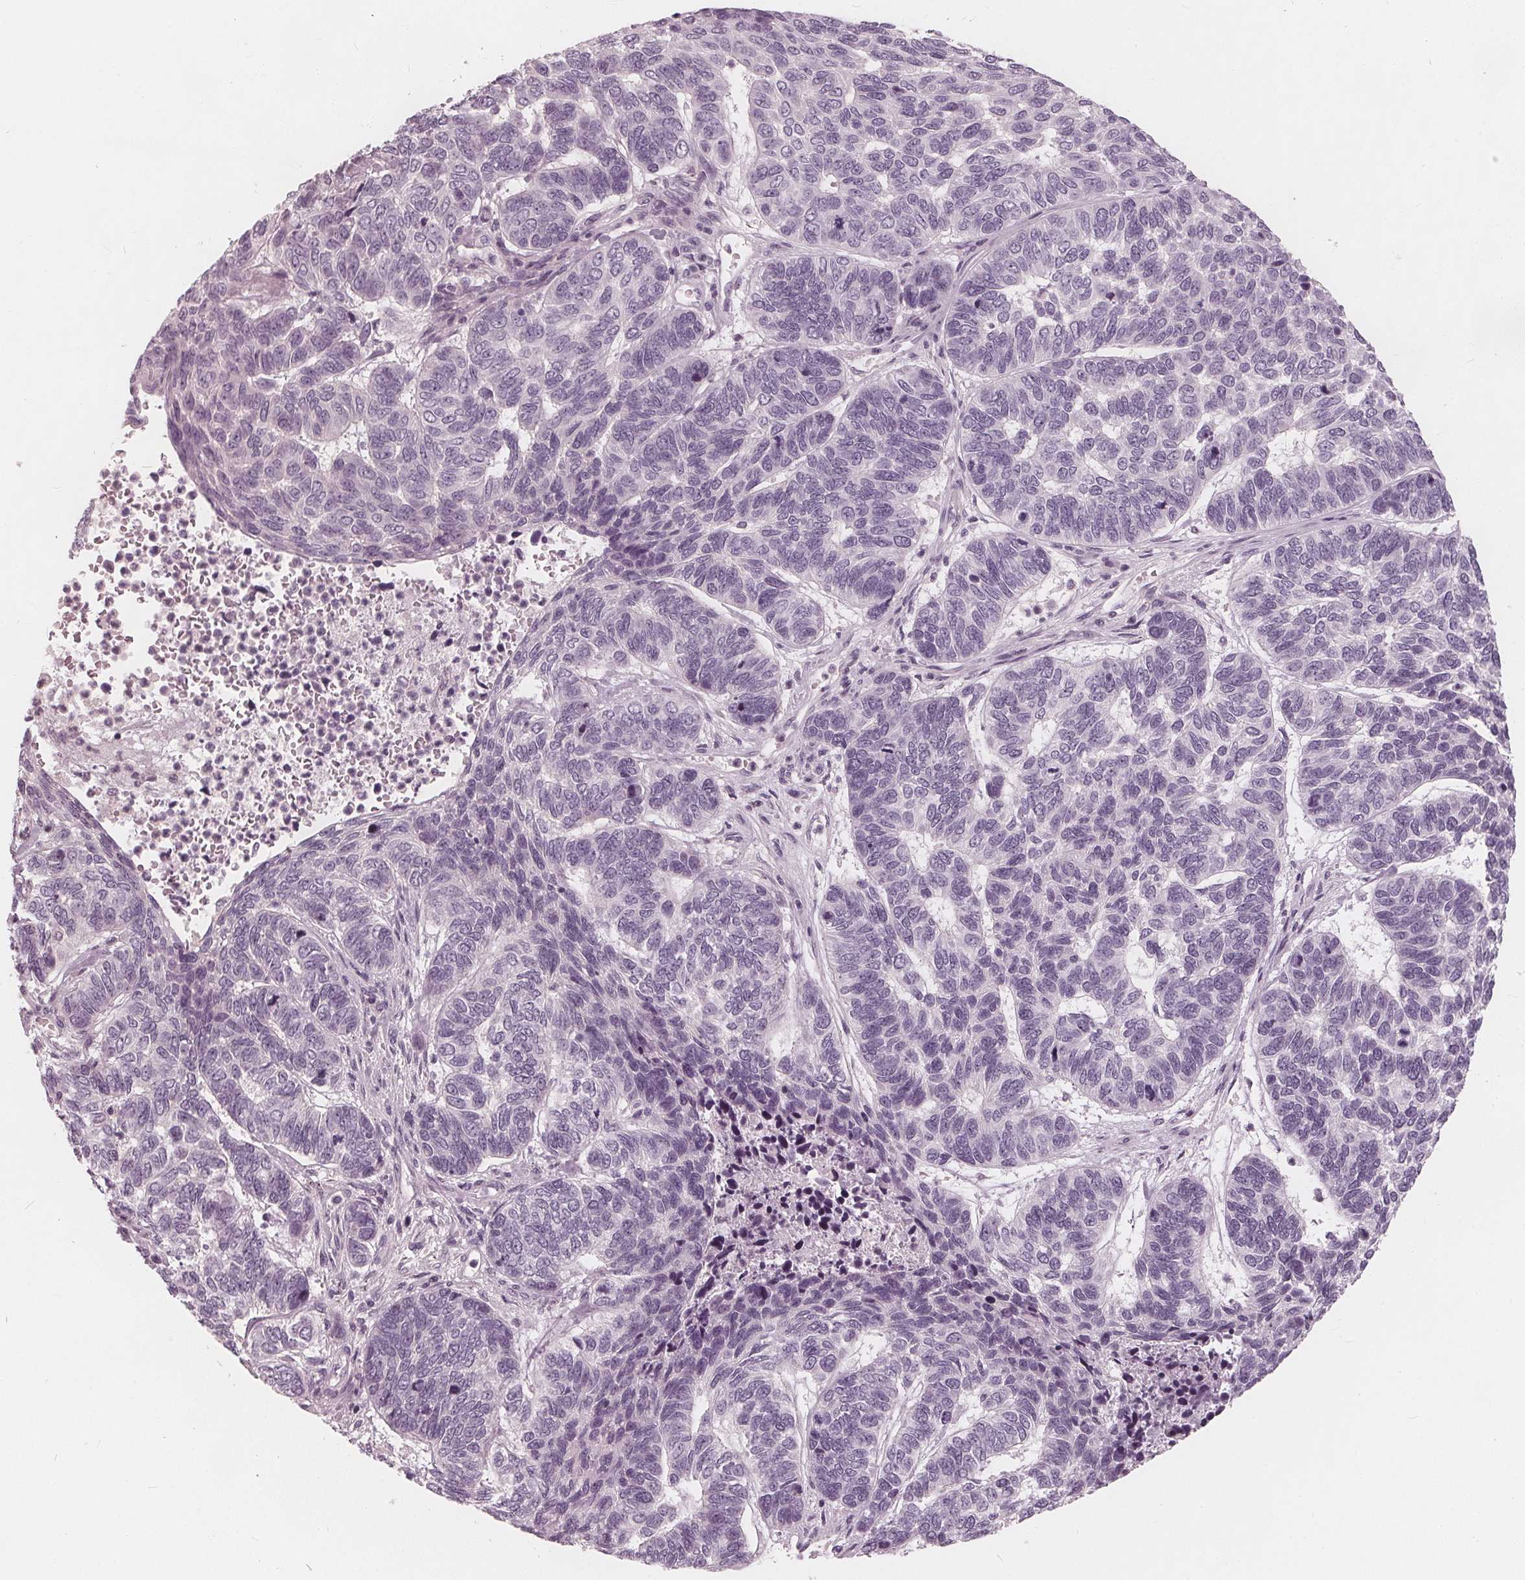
{"staining": {"intensity": "negative", "quantity": "none", "location": "none"}, "tissue": "skin cancer", "cell_type": "Tumor cells", "image_type": "cancer", "snomed": [{"axis": "morphology", "description": "Basal cell carcinoma"}, {"axis": "topography", "description": "Skin"}], "caption": "Skin cancer stained for a protein using immunohistochemistry shows no positivity tumor cells.", "gene": "SAT2", "patient": {"sex": "female", "age": 65}}